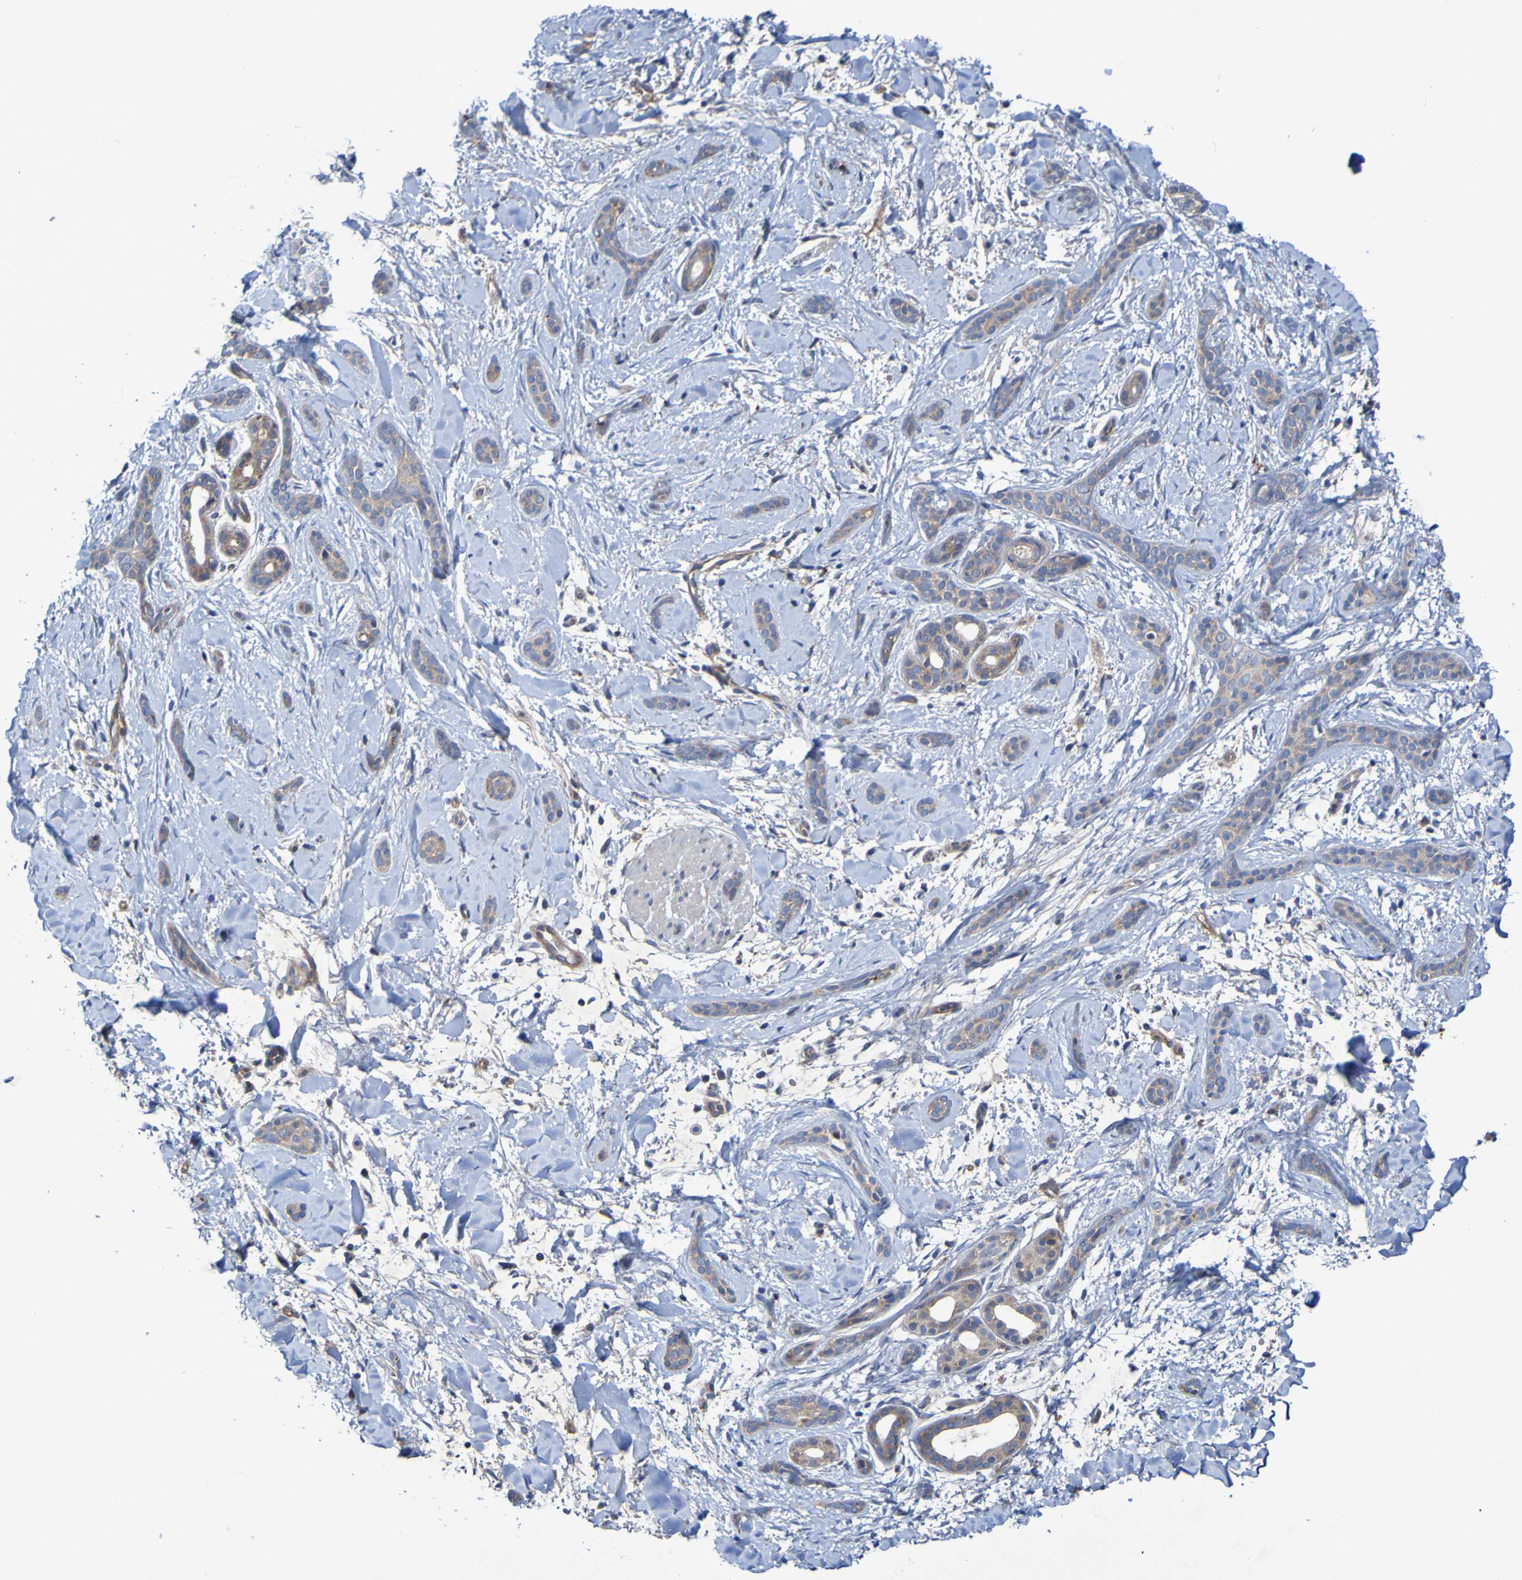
{"staining": {"intensity": "weak", "quantity": ">75%", "location": "cytoplasmic/membranous"}, "tissue": "skin cancer", "cell_type": "Tumor cells", "image_type": "cancer", "snomed": [{"axis": "morphology", "description": "Basal cell carcinoma"}, {"axis": "morphology", "description": "Adnexal tumor, benign"}, {"axis": "topography", "description": "Skin"}], "caption": "Skin cancer (benign adnexal tumor) tissue exhibits weak cytoplasmic/membranous positivity in approximately >75% of tumor cells", "gene": "SDK1", "patient": {"sex": "female", "age": 42}}